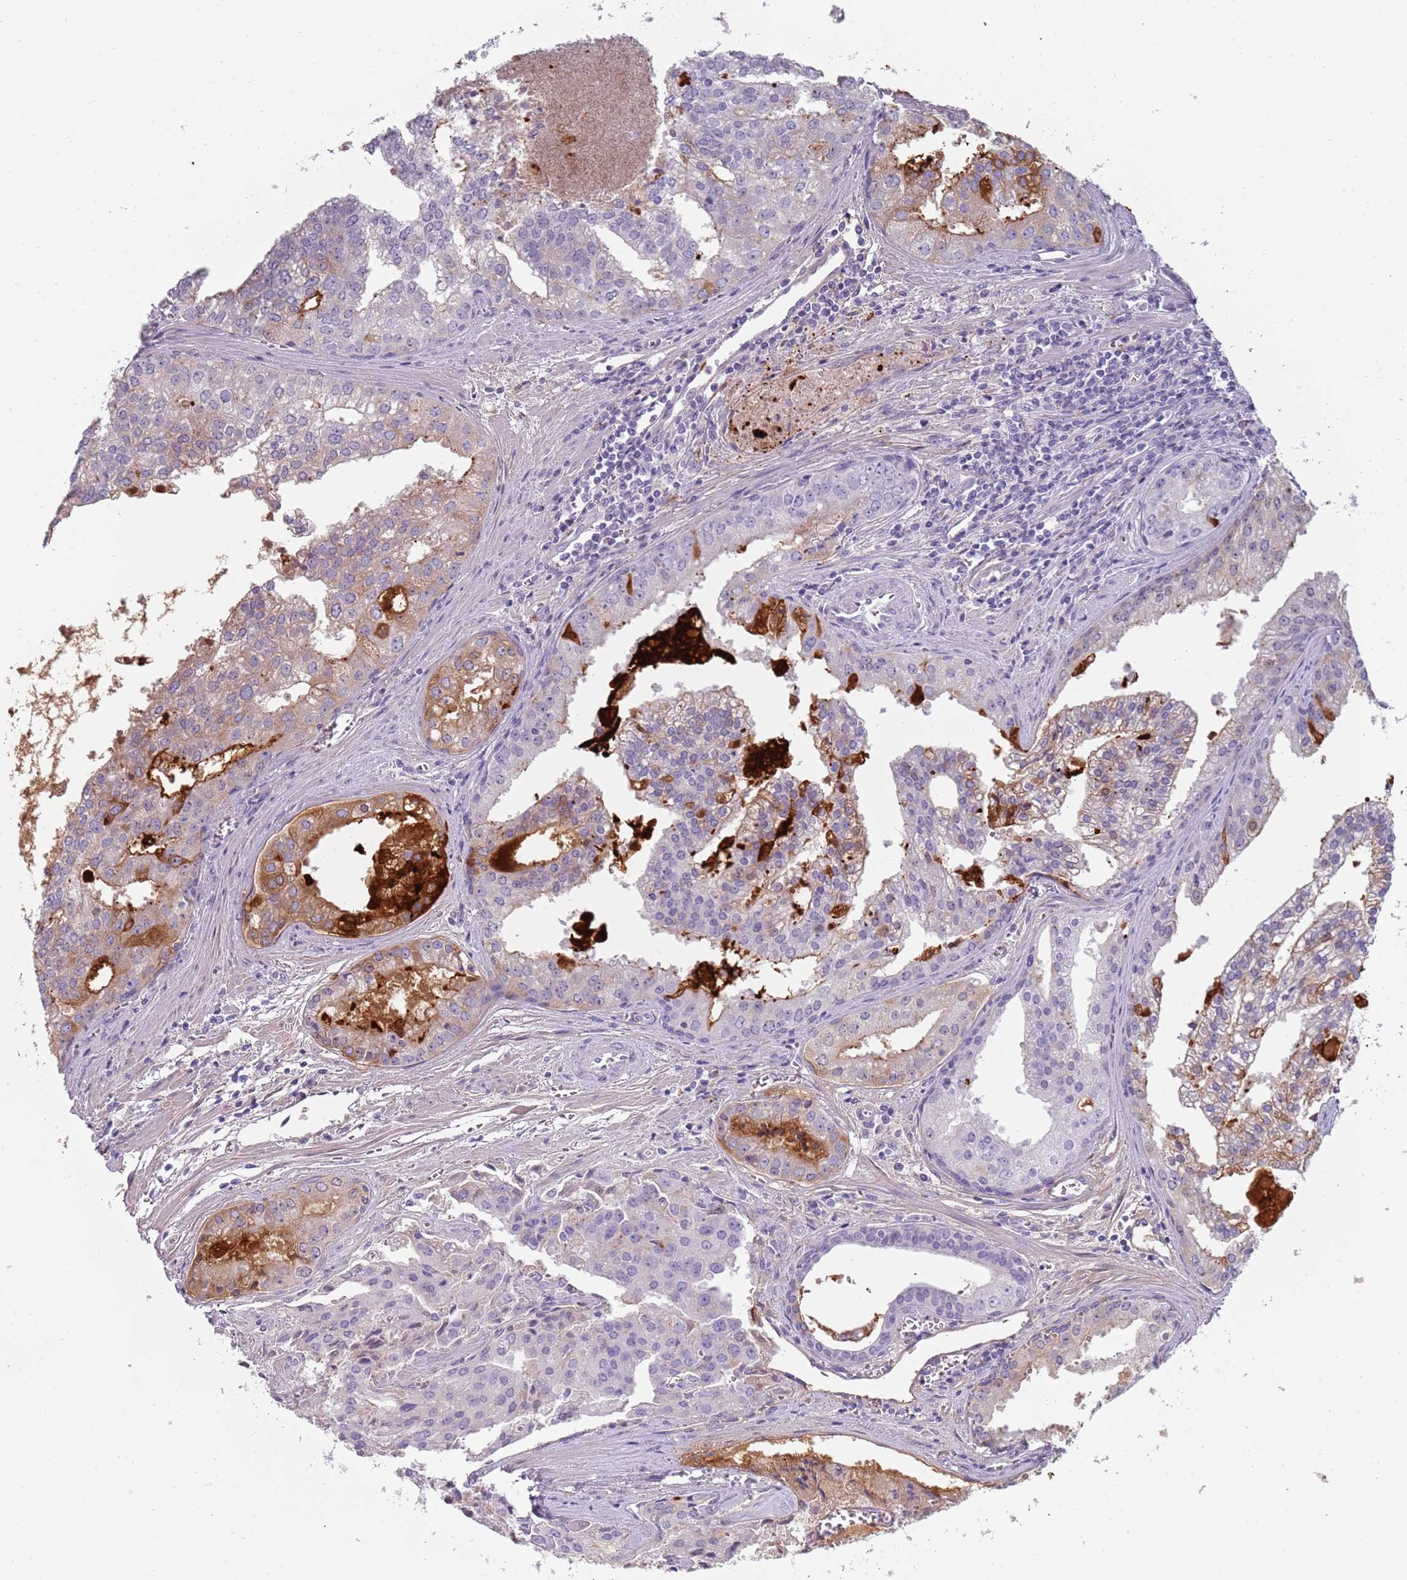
{"staining": {"intensity": "moderate", "quantity": "<25%", "location": "cytoplasmic/membranous"}, "tissue": "prostate cancer", "cell_type": "Tumor cells", "image_type": "cancer", "snomed": [{"axis": "morphology", "description": "Adenocarcinoma, High grade"}, {"axis": "topography", "description": "Prostate"}], "caption": "This photomicrograph demonstrates immunohistochemistry (IHC) staining of prostate high-grade adenocarcinoma, with low moderate cytoplasmic/membranous expression in approximately <25% of tumor cells.", "gene": "COLEC12", "patient": {"sex": "male", "age": 68}}